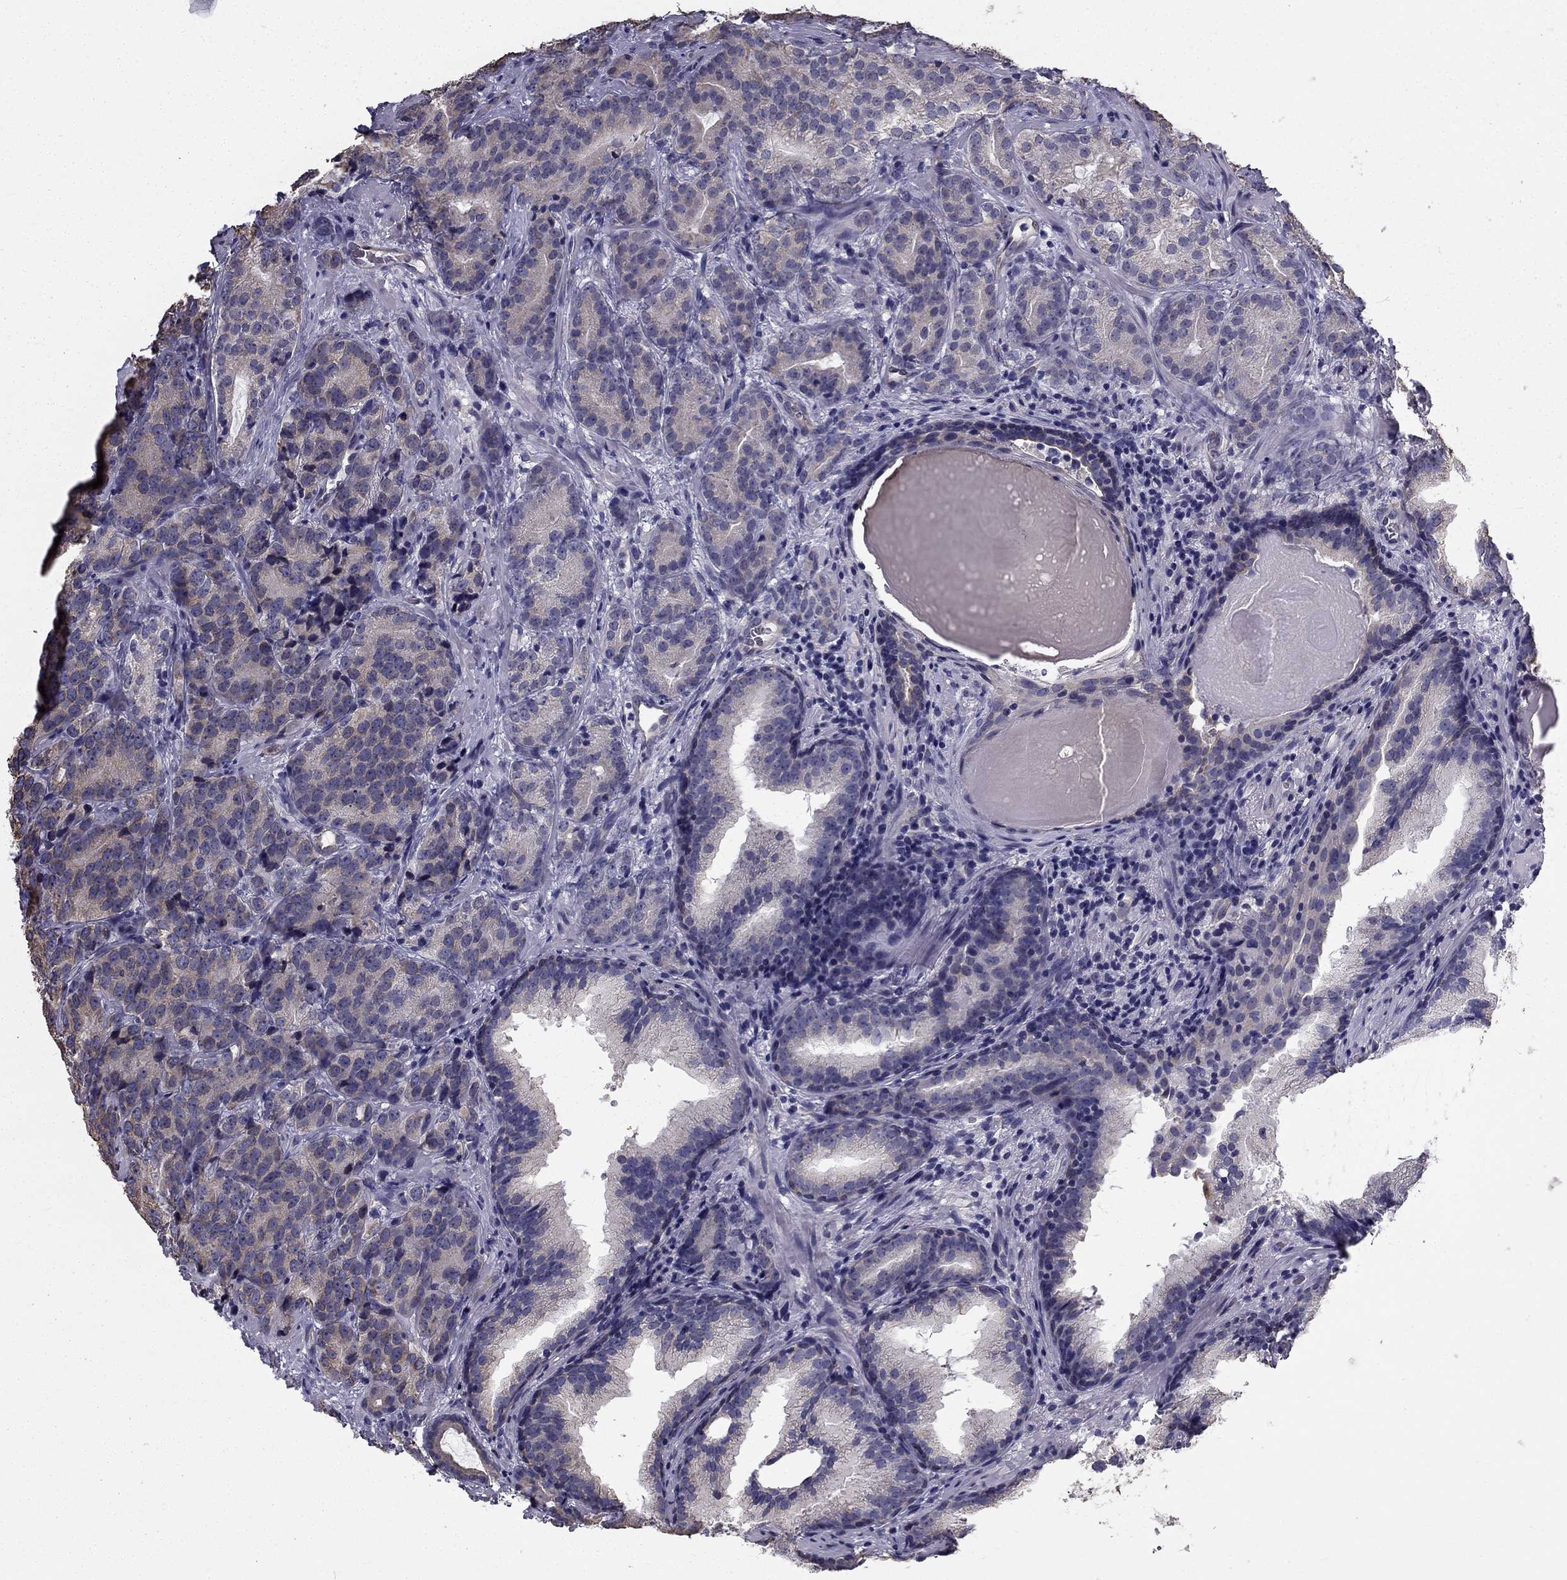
{"staining": {"intensity": "weak", "quantity": "<25%", "location": "cytoplasmic/membranous"}, "tissue": "prostate cancer", "cell_type": "Tumor cells", "image_type": "cancer", "snomed": [{"axis": "morphology", "description": "Adenocarcinoma, NOS"}, {"axis": "topography", "description": "Prostate"}], "caption": "An immunohistochemistry (IHC) histopathology image of prostate adenocarcinoma is shown. There is no staining in tumor cells of prostate adenocarcinoma.", "gene": "CCDC40", "patient": {"sex": "male", "age": 71}}